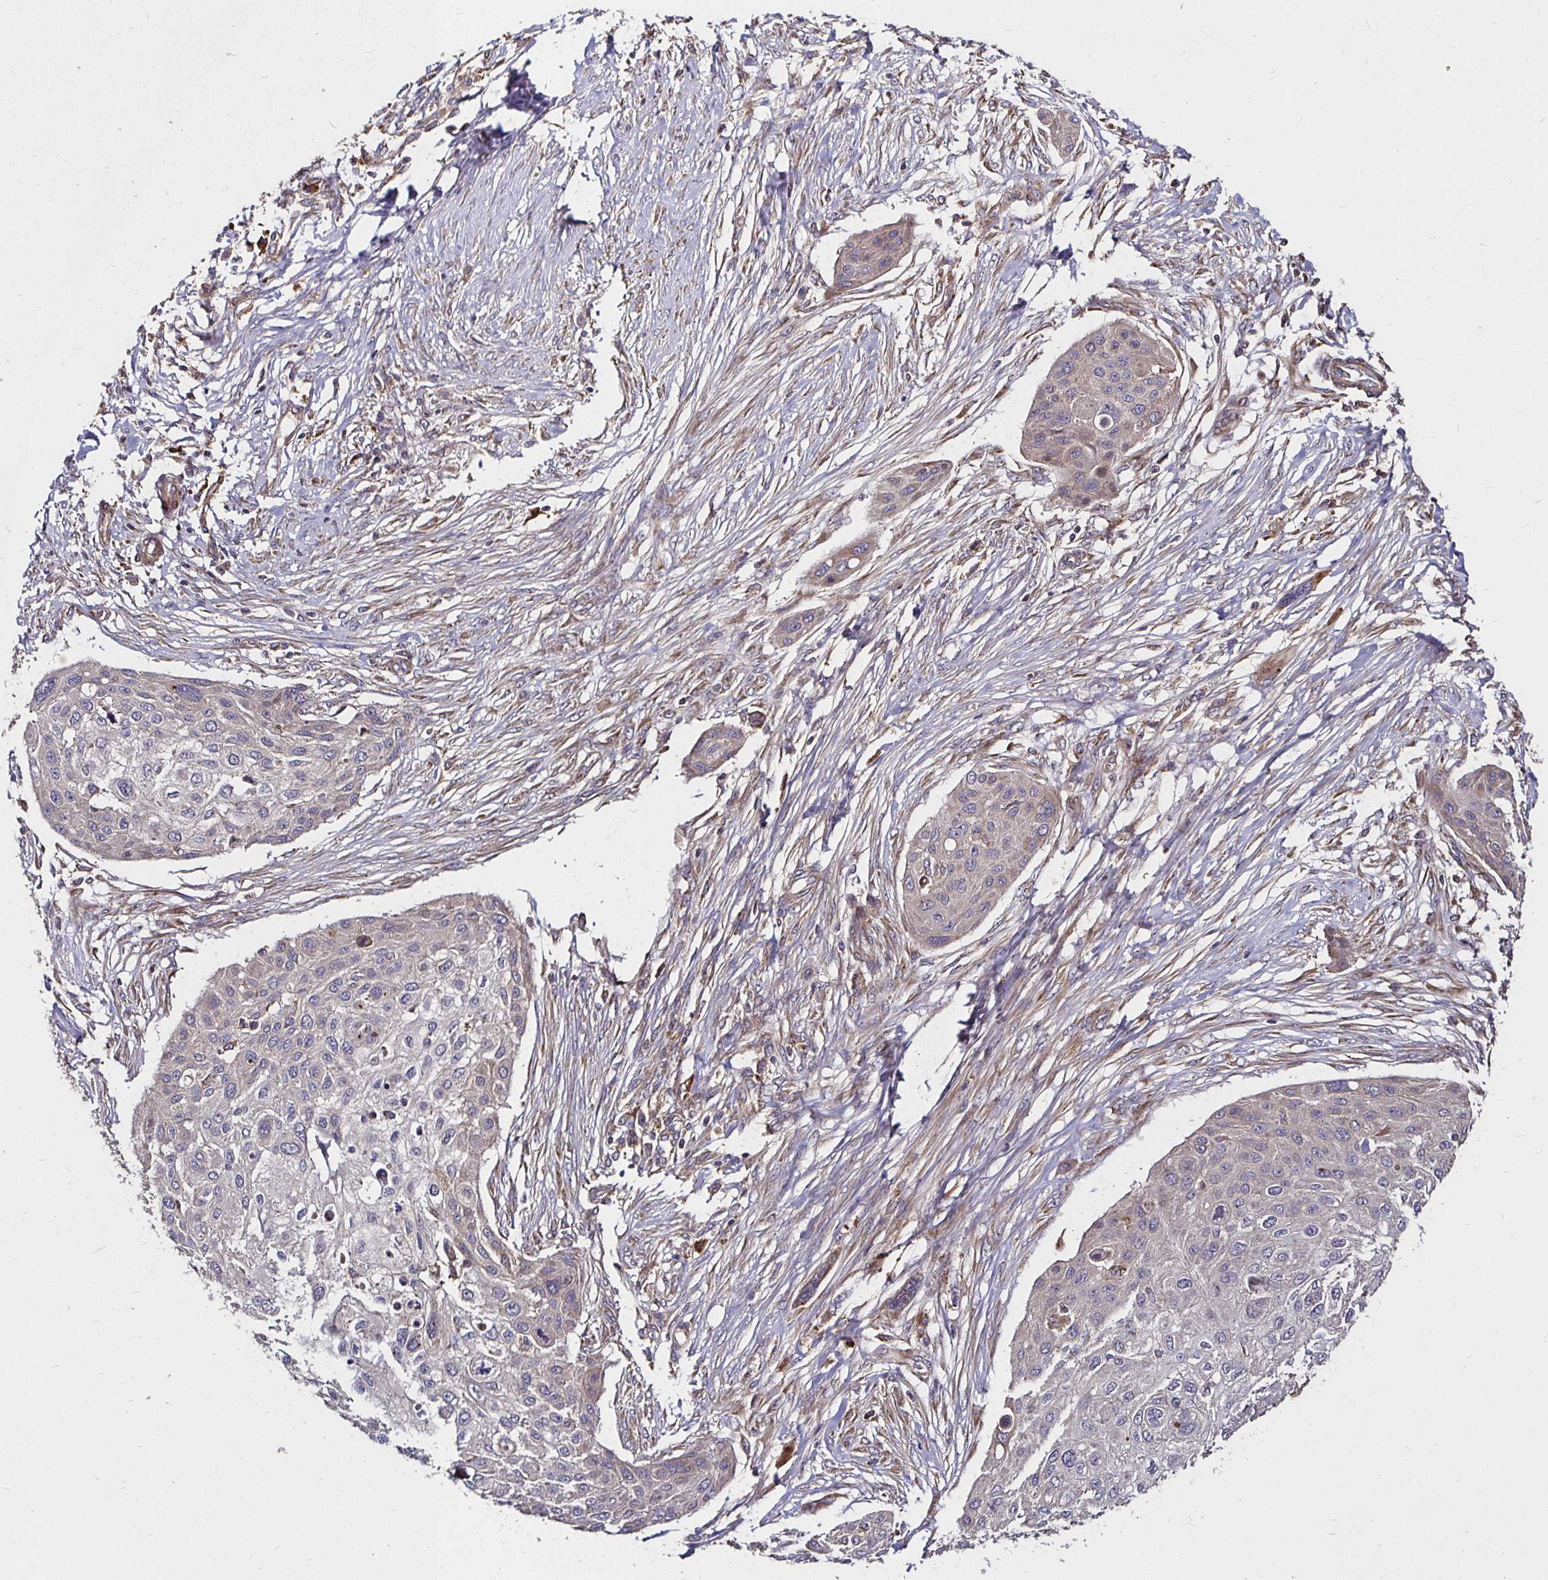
{"staining": {"intensity": "weak", "quantity": "<25%", "location": "cytoplasmic/membranous"}, "tissue": "skin cancer", "cell_type": "Tumor cells", "image_type": "cancer", "snomed": [{"axis": "morphology", "description": "Squamous cell carcinoma, NOS"}, {"axis": "topography", "description": "Skin"}], "caption": "The immunohistochemistry histopathology image has no significant positivity in tumor cells of skin cancer (squamous cell carcinoma) tissue.", "gene": "MLST8", "patient": {"sex": "female", "age": 87}}